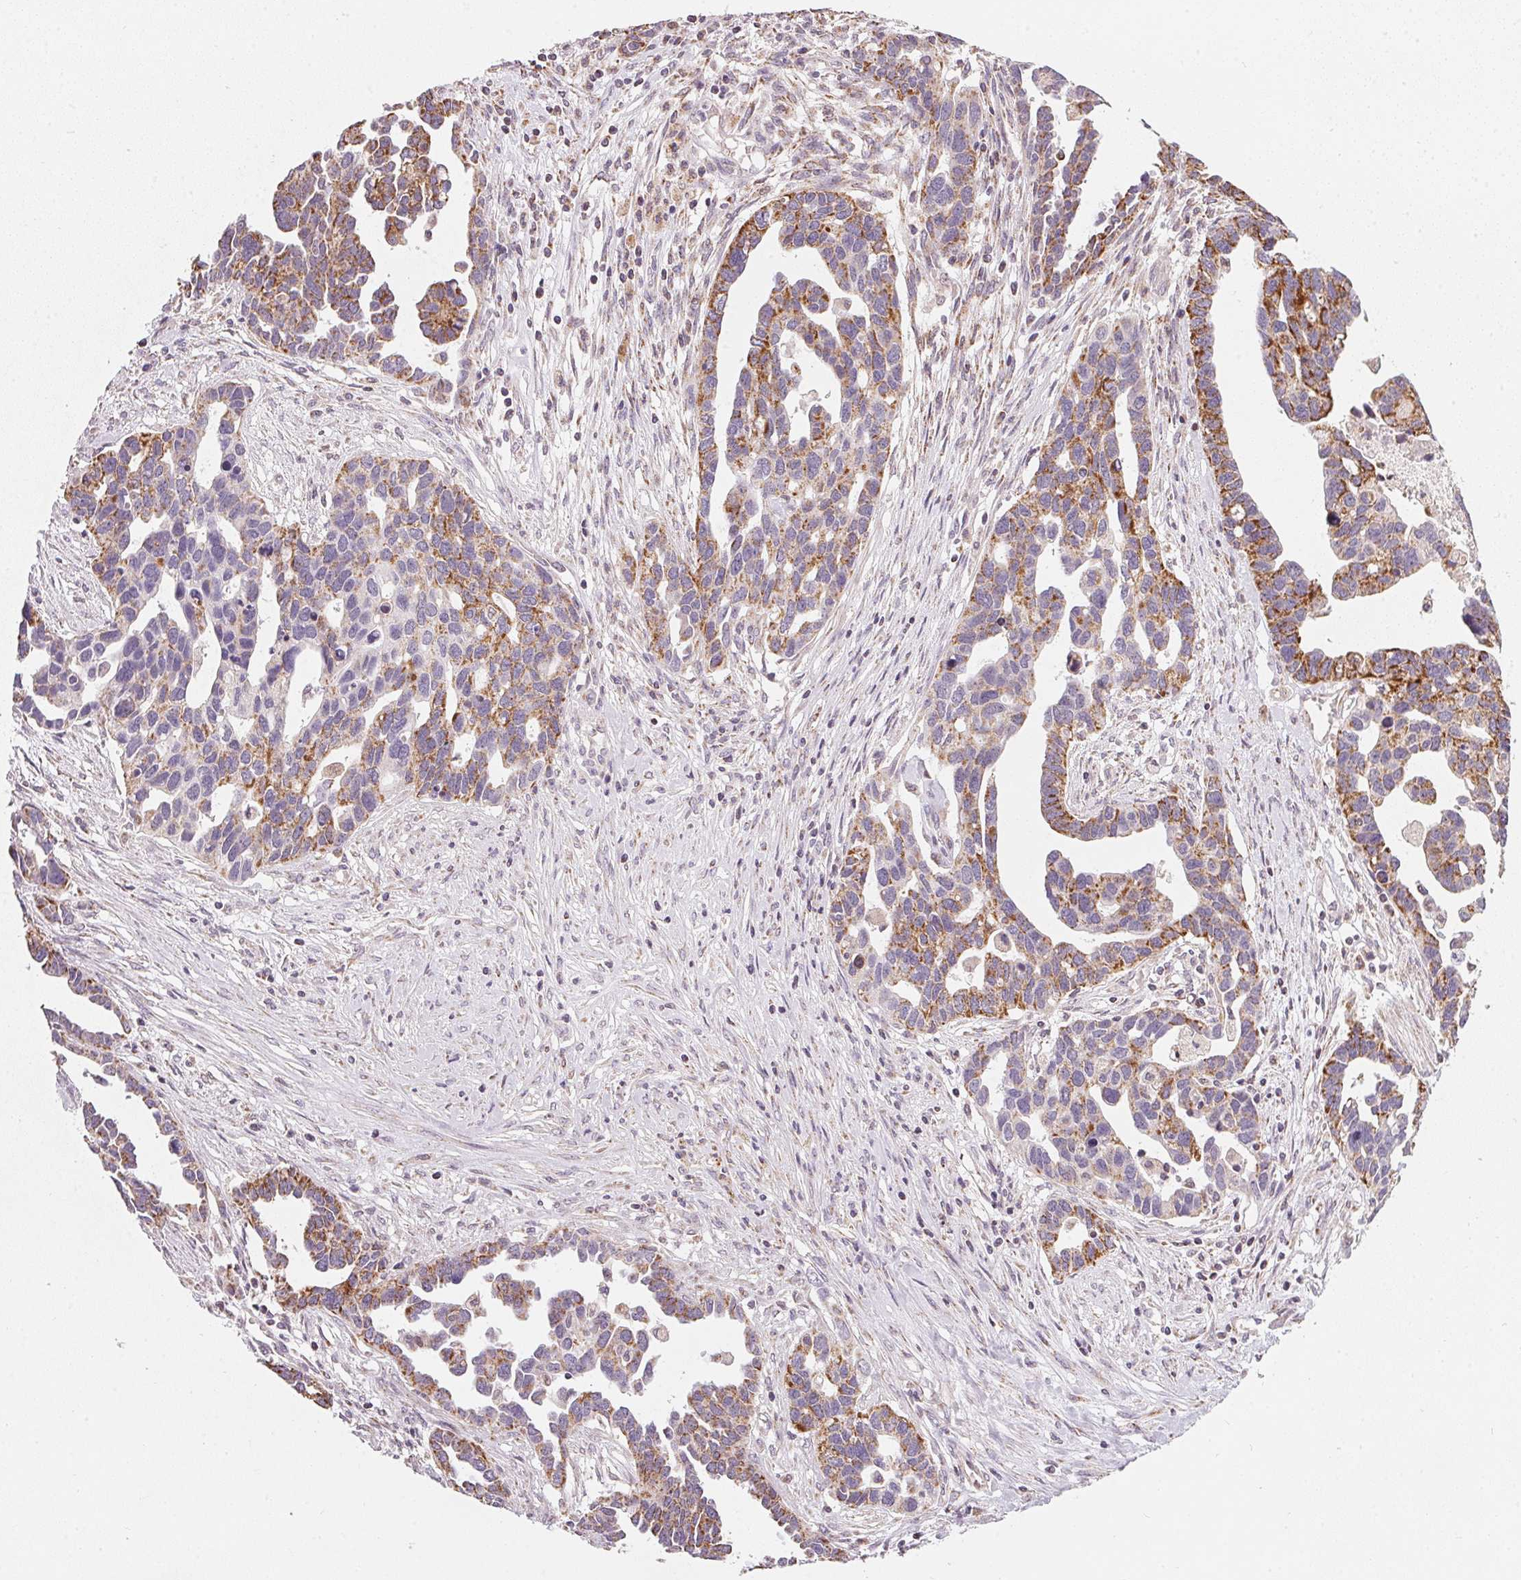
{"staining": {"intensity": "moderate", "quantity": ">75%", "location": "cytoplasmic/membranous"}, "tissue": "ovarian cancer", "cell_type": "Tumor cells", "image_type": "cancer", "snomed": [{"axis": "morphology", "description": "Cystadenocarcinoma, serous, NOS"}, {"axis": "topography", "description": "Ovary"}], "caption": "IHC (DAB (3,3'-diaminobenzidine)) staining of human ovarian cancer (serous cystadenocarcinoma) shows moderate cytoplasmic/membranous protein staining in about >75% of tumor cells.", "gene": "COQ7", "patient": {"sex": "female", "age": 54}}